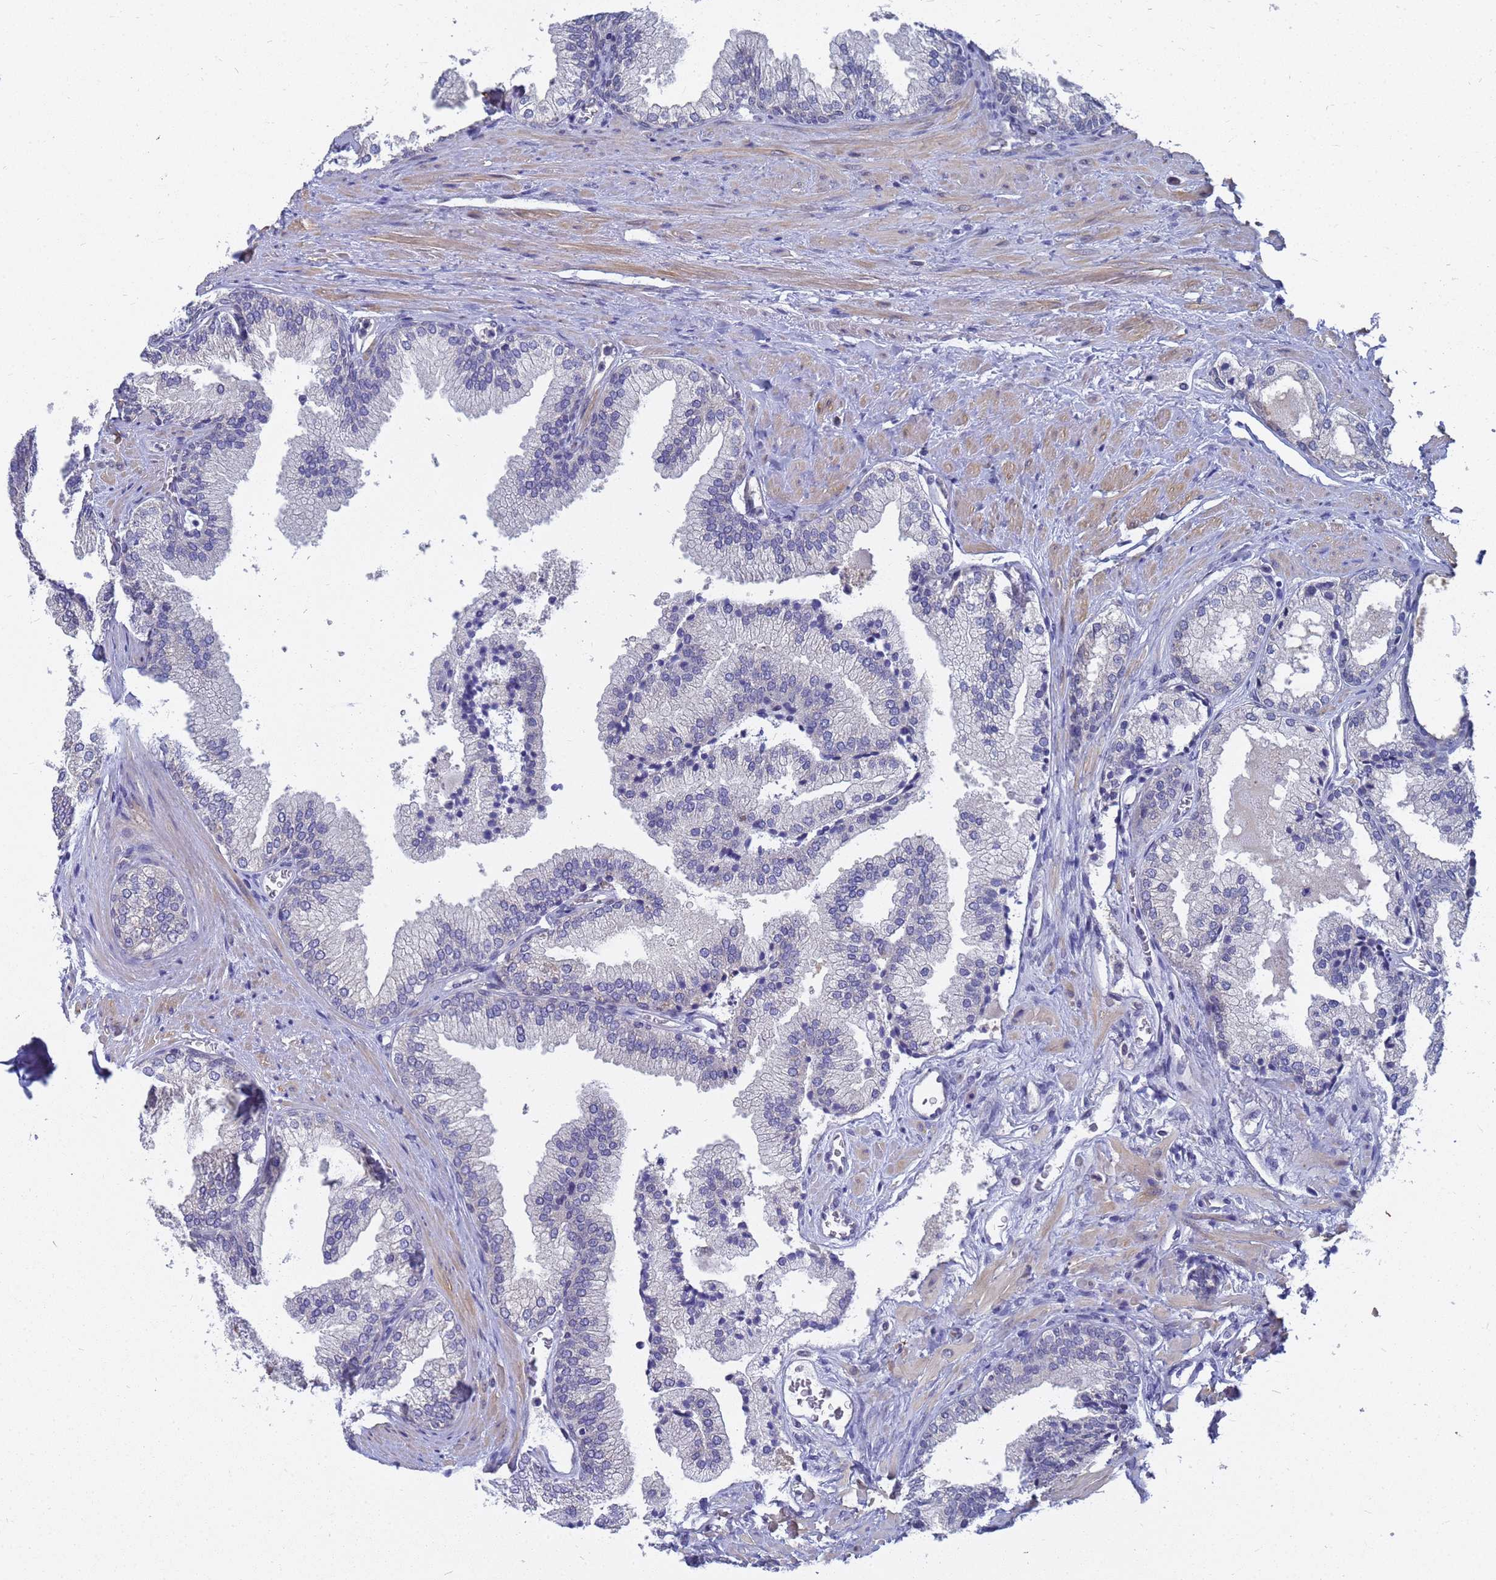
{"staining": {"intensity": "negative", "quantity": "none", "location": "none"}, "tissue": "prostate", "cell_type": "Glandular cells", "image_type": "normal", "snomed": [{"axis": "morphology", "description": "Normal tissue, NOS"}, {"axis": "topography", "description": "Prostate"}], "caption": "Immunohistochemical staining of unremarkable prostate displays no significant staining in glandular cells.", "gene": "FAM166B", "patient": {"sex": "male", "age": 76}}